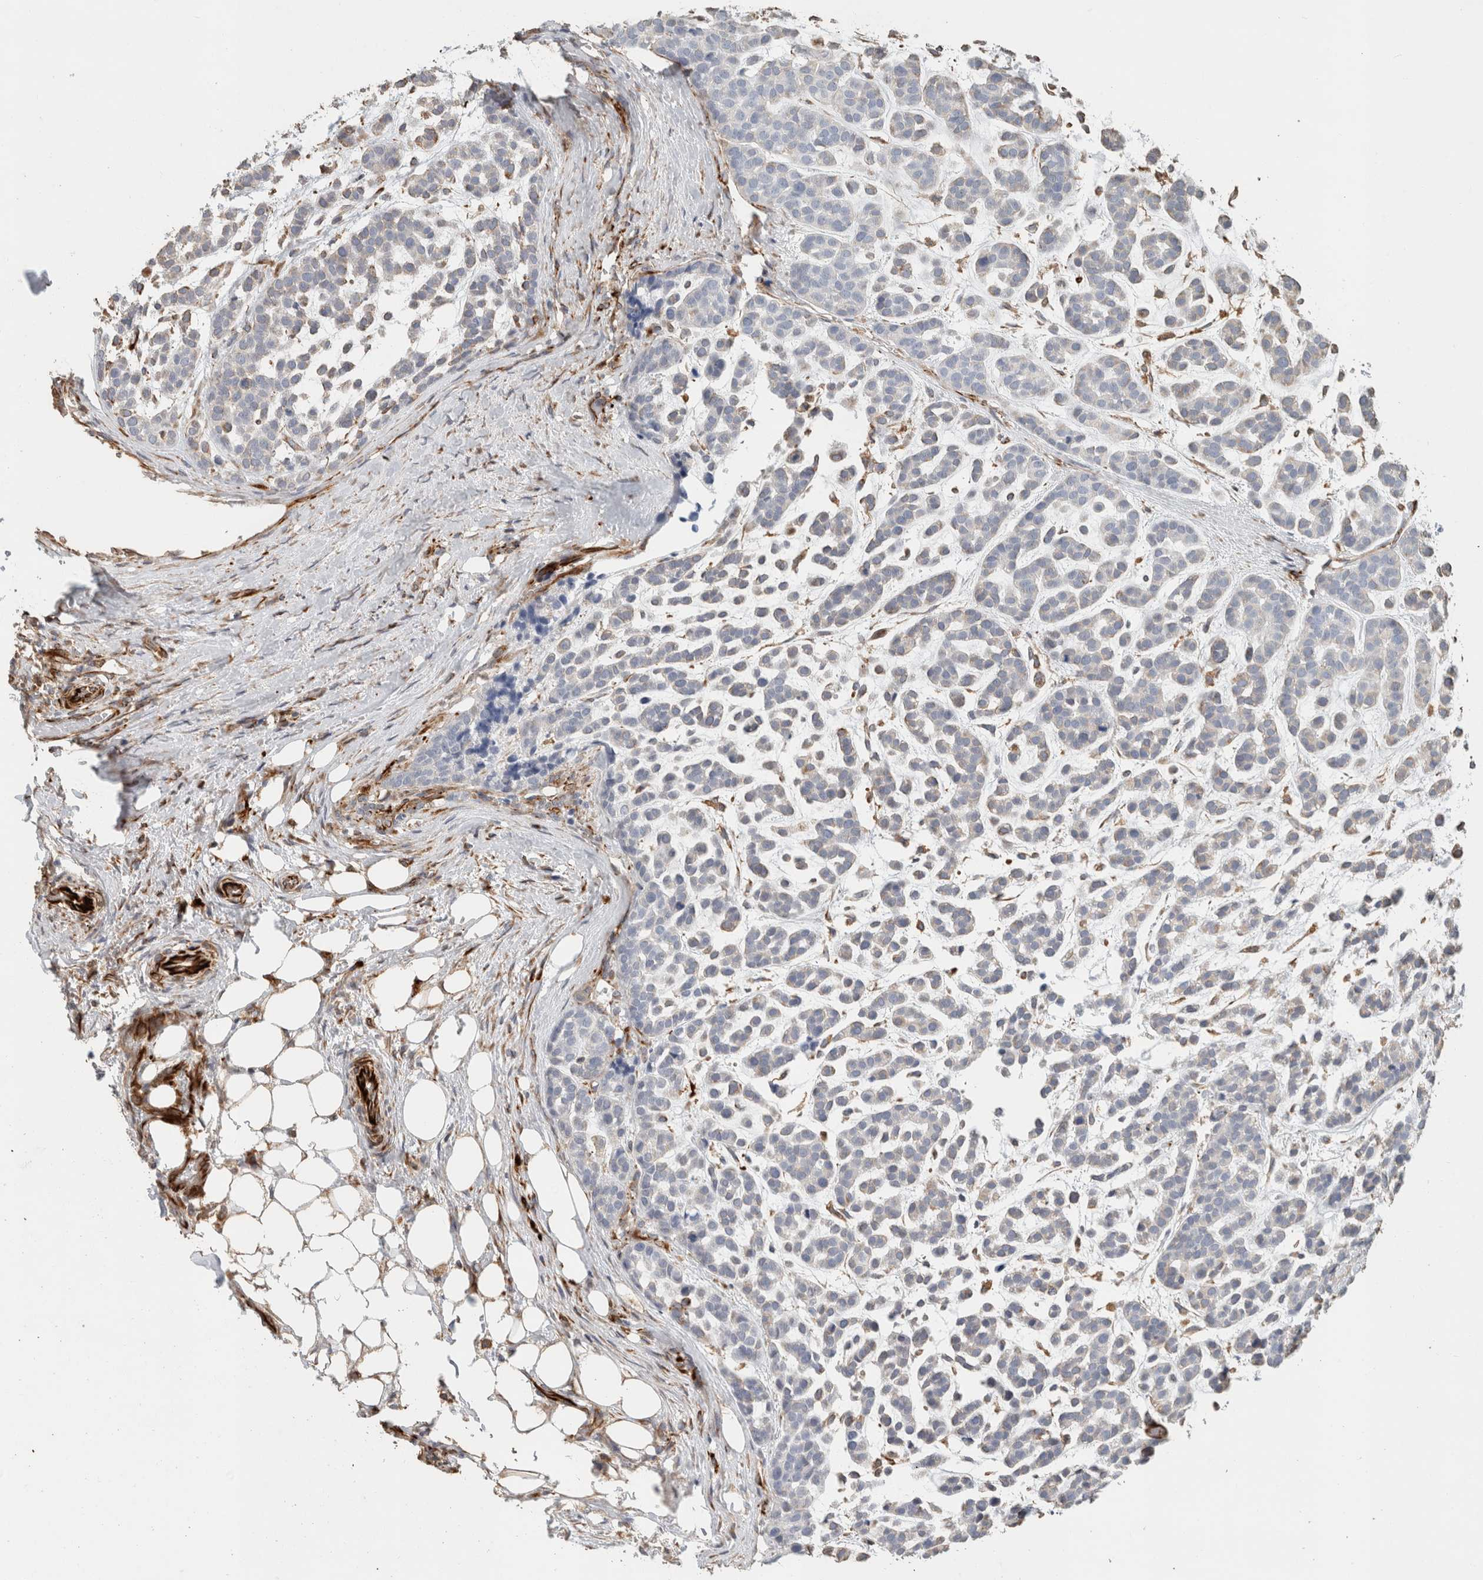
{"staining": {"intensity": "moderate", "quantity": "<25%", "location": "cytoplasmic/membranous"}, "tissue": "head and neck cancer", "cell_type": "Tumor cells", "image_type": "cancer", "snomed": [{"axis": "morphology", "description": "Adenocarcinoma, NOS"}, {"axis": "morphology", "description": "Adenoma, NOS"}, {"axis": "topography", "description": "Head-Neck"}], "caption": "Immunohistochemical staining of head and neck adenocarcinoma reveals low levels of moderate cytoplasmic/membranous protein staining in about <25% of tumor cells.", "gene": "LY86", "patient": {"sex": "female", "age": 55}}